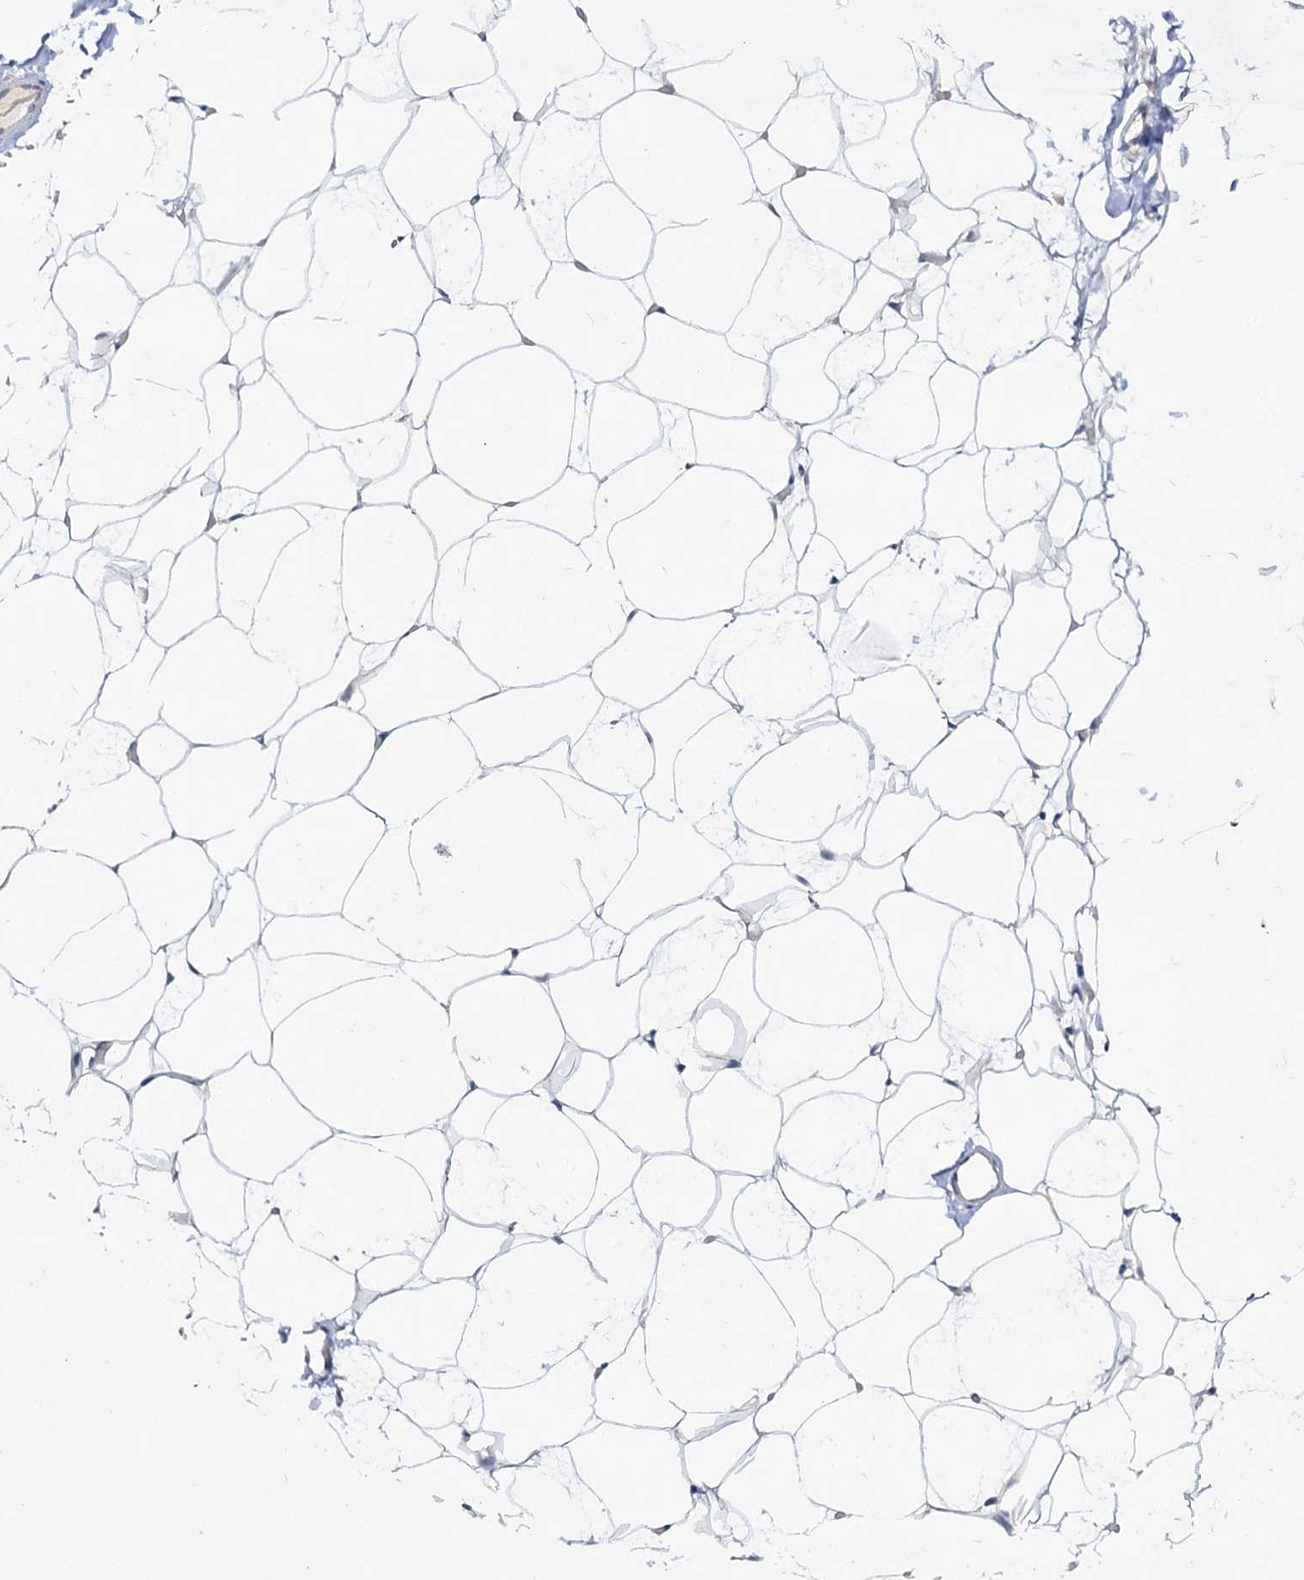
{"staining": {"intensity": "negative", "quantity": "none", "location": "none"}, "tissue": "adipose tissue", "cell_type": "Adipocytes", "image_type": "normal", "snomed": [{"axis": "morphology", "description": "Normal tissue, NOS"}, {"axis": "topography", "description": "Breast"}], "caption": "This is an immunohistochemistry (IHC) micrograph of normal adipose tissue. There is no expression in adipocytes.", "gene": "TRIM55", "patient": {"sex": "female", "age": 23}}